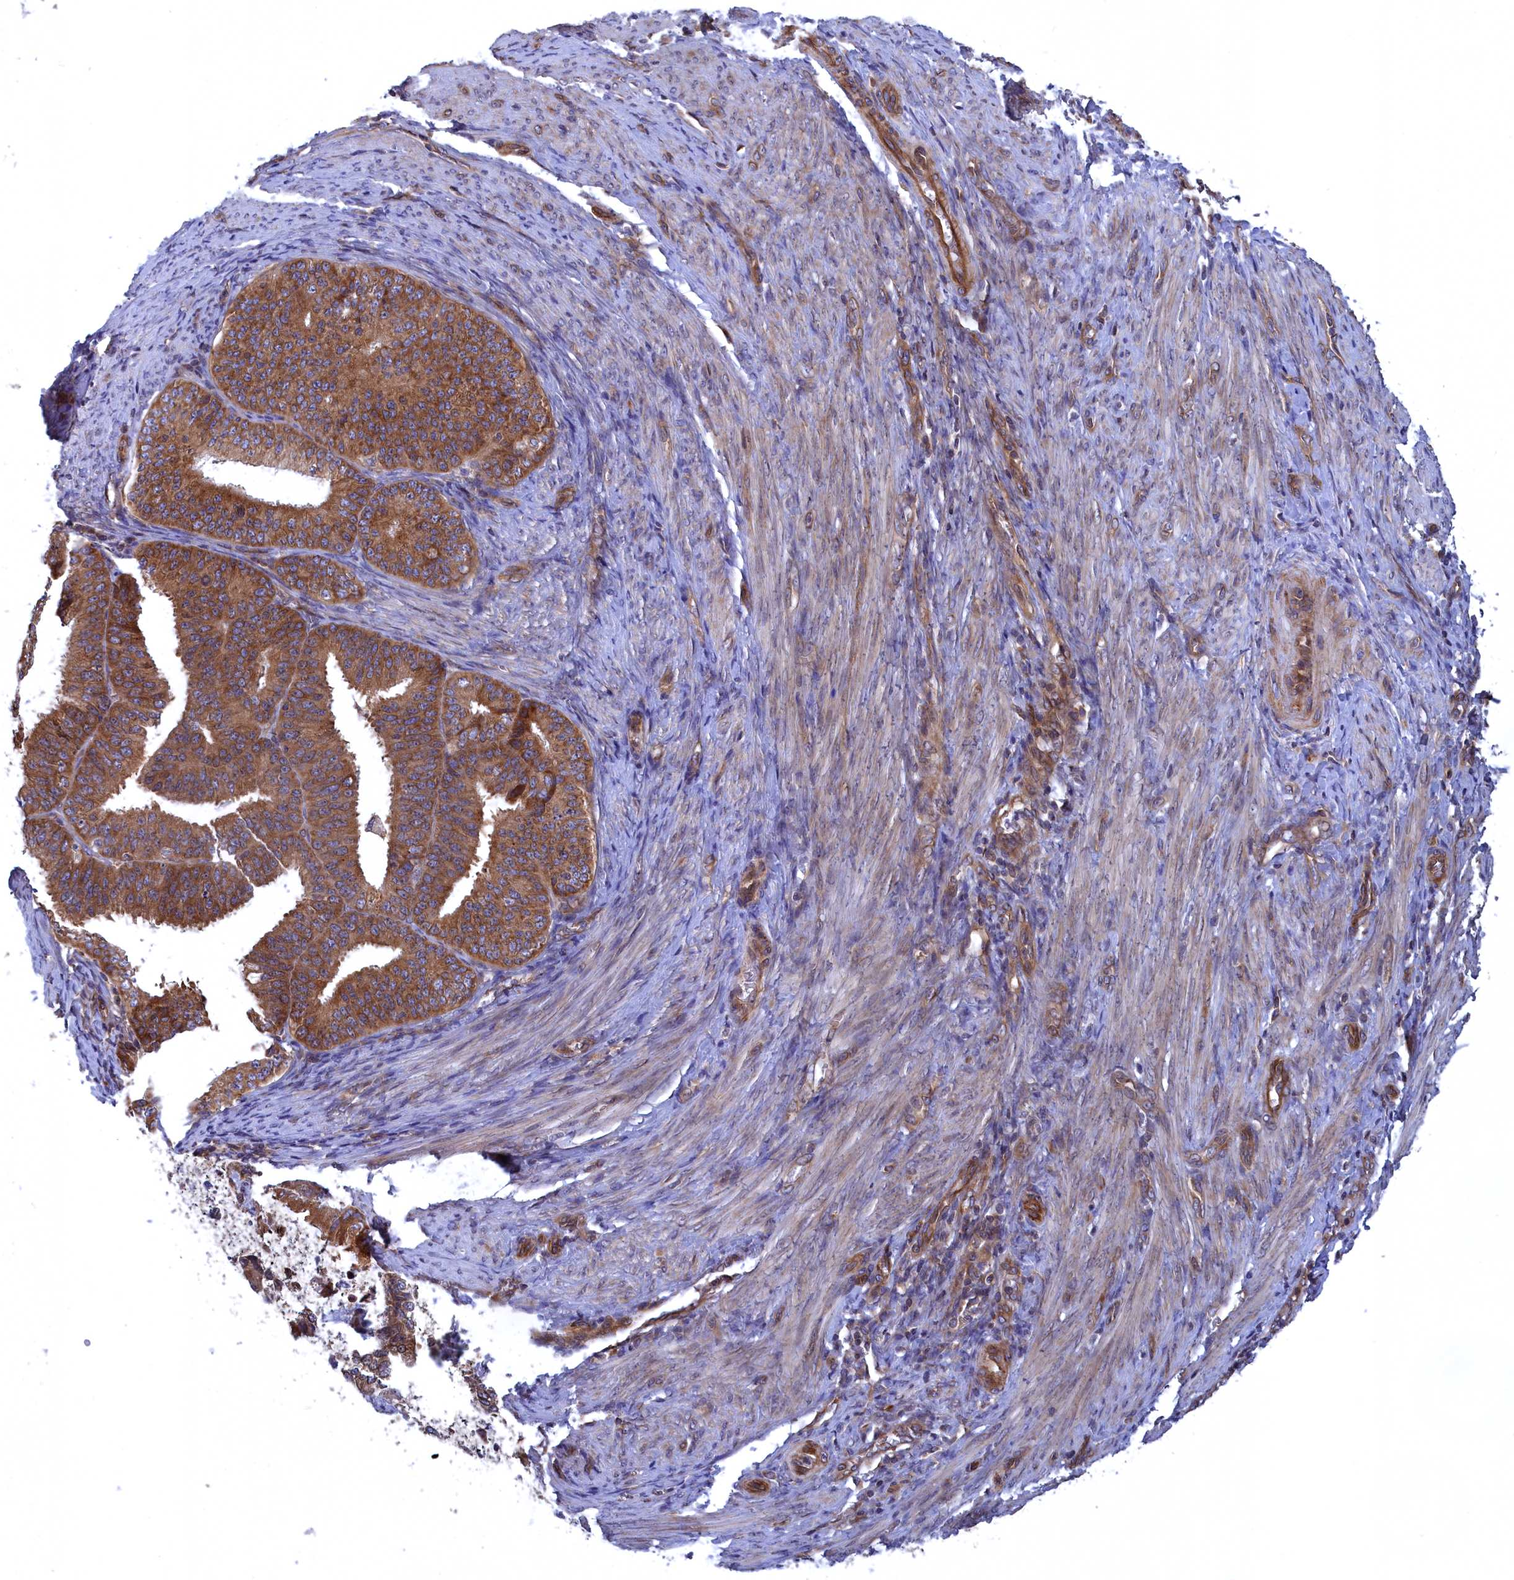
{"staining": {"intensity": "moderate", "quantity": ">75%", "location": "cytoplasmic/membranous"}, "tissue": "endometrial cancer", "cell_type": "Tumor cells", "image_type": "cancer", "snomed": [{"axis": "morphology", "description": "Adenocarcinoma, NOS"}, {"axis": "topography", "description": "Endometrium"}], "caption": "Endometrial cancer stained with IHC shows moderate cytoplasmic/membranous staining in about >75% of tumor cells. (DAB = brown stain, brightfield microscopy at high magnification).", "gene": "NAA10", "patient": {"sex": "female", "age": 51}}